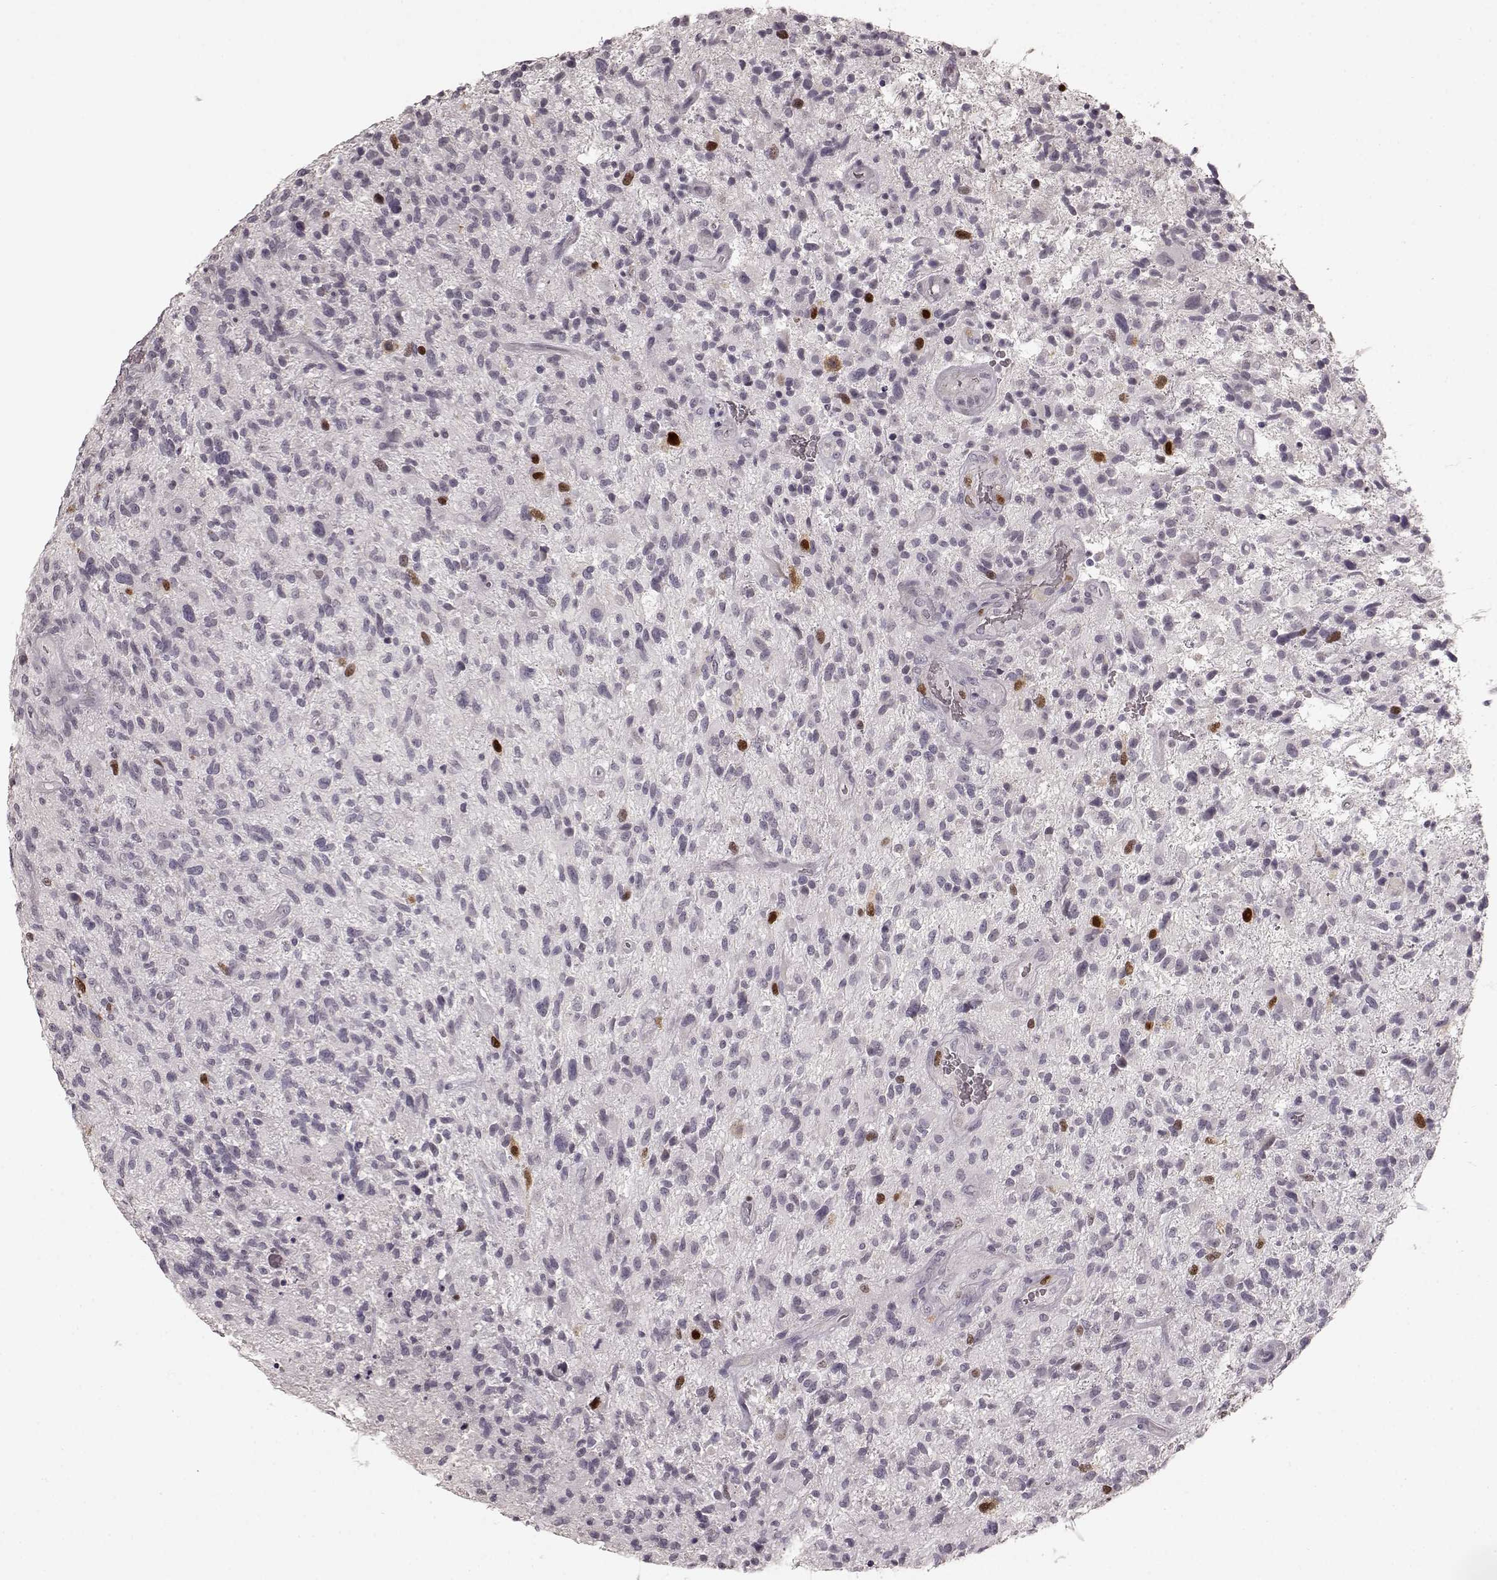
{"staining": {"intensity": "strong", "quantity": "<25%", "location": "nuclear"}, "tissue": "glioma", "cell_type": "Tumor cells", "image_type": "cancer", "snomed": [{"axis": "morphology", "description": "Glioma, malignant, High grade"}, {"axis": "topography", "description": "Brain"}], "caption": "DAB (3,3'-diaminobenzidine) immunohistochemical staining of glioma demonstrates strong nuclear protein expression in about <25% of tumor cells.", "gene": "CCNA2", "patient": {"sex": "male", "age": 47}}